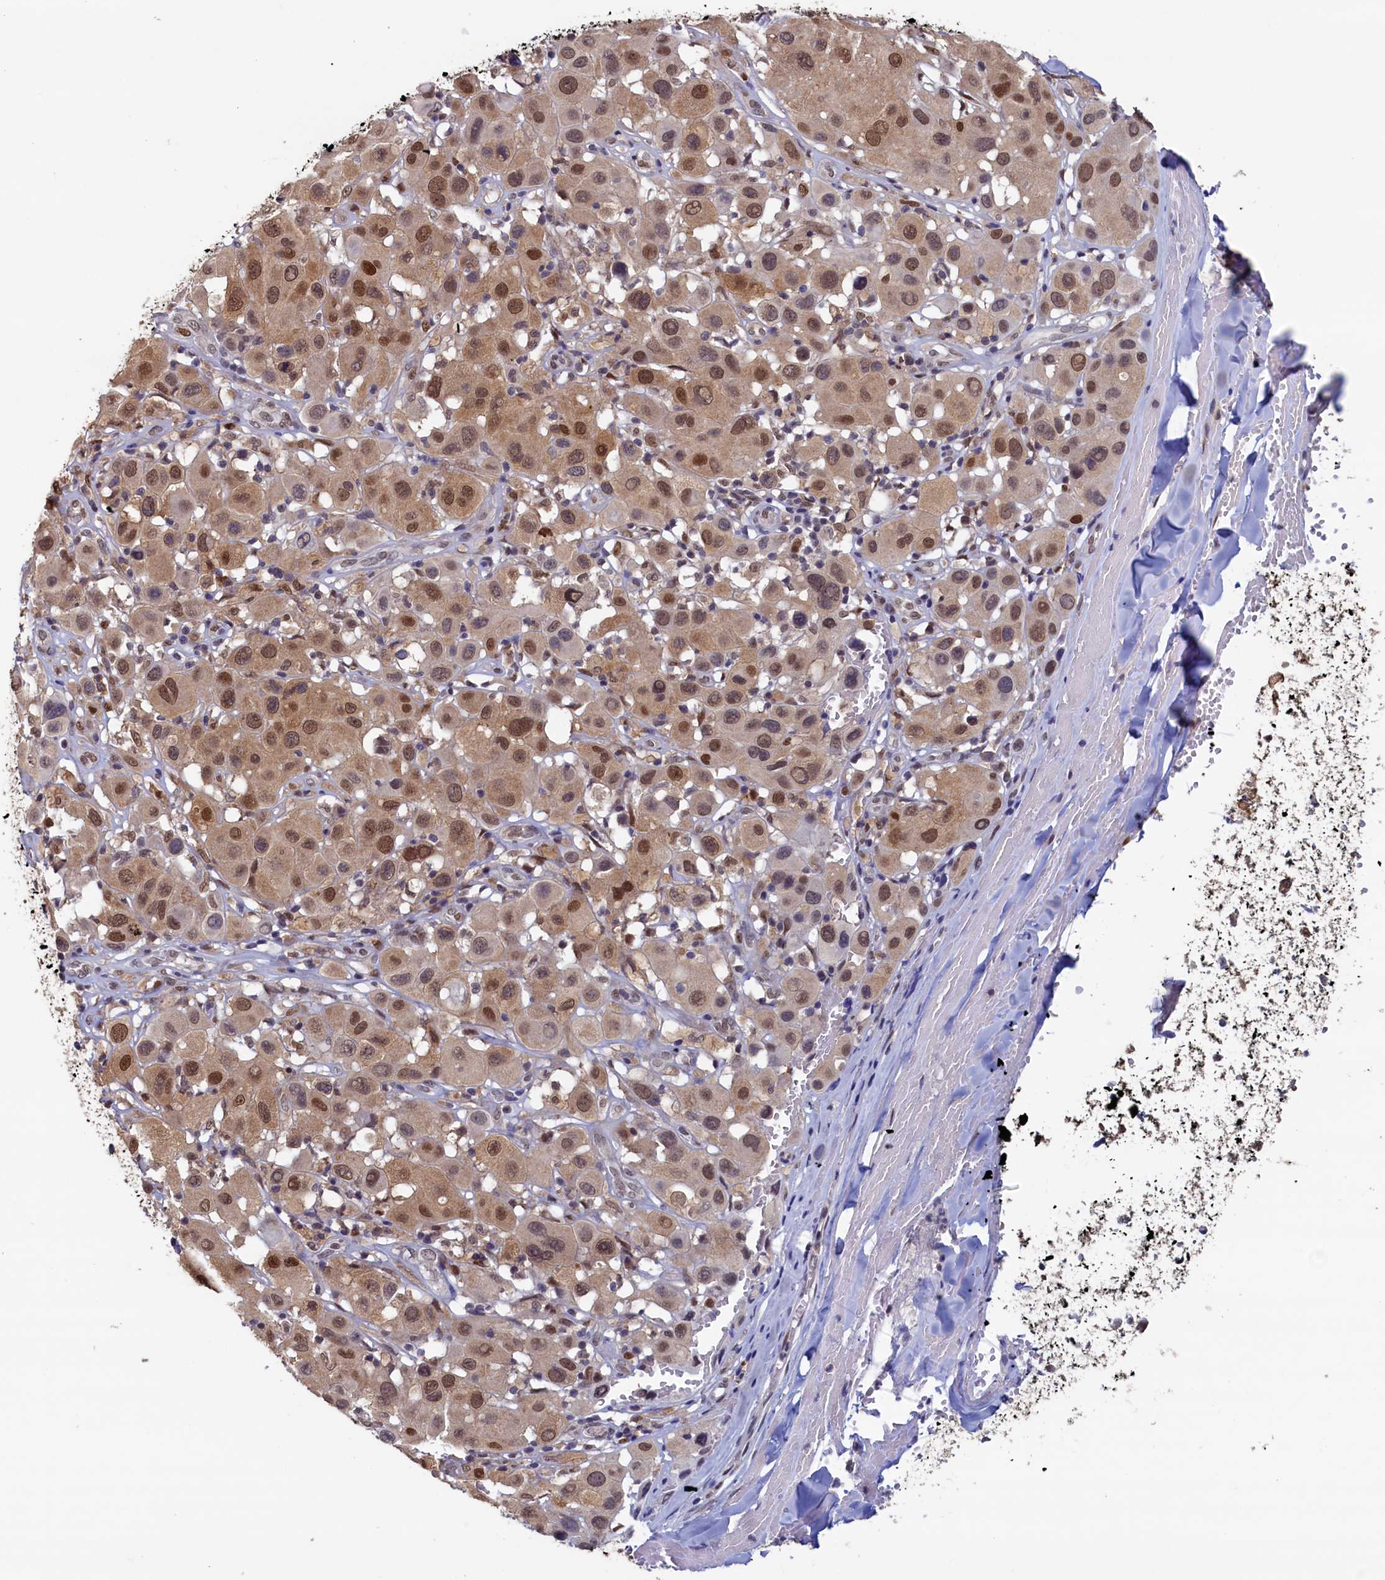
{"staining": {"intensity": "moderate", "quantity": ">75%", "location": "cytoplasmic/membranous,nuclear"}, "tissue": "melanoma", "cell_type": "Tumor cells", "image_type": "cancer", "snomed": [{"axis": "morphology", "description": "Malignant melanoma, Metastatic site"}, {"axis": "topography", "description": "Skin"}], "caption": "Moderate cytoplasmic/membranous and nuclear staining is identified in approximately >75% of tumor cells in melanoma.", "gene": "AHCY", "patient": {"sex": "male", "age": 41}}